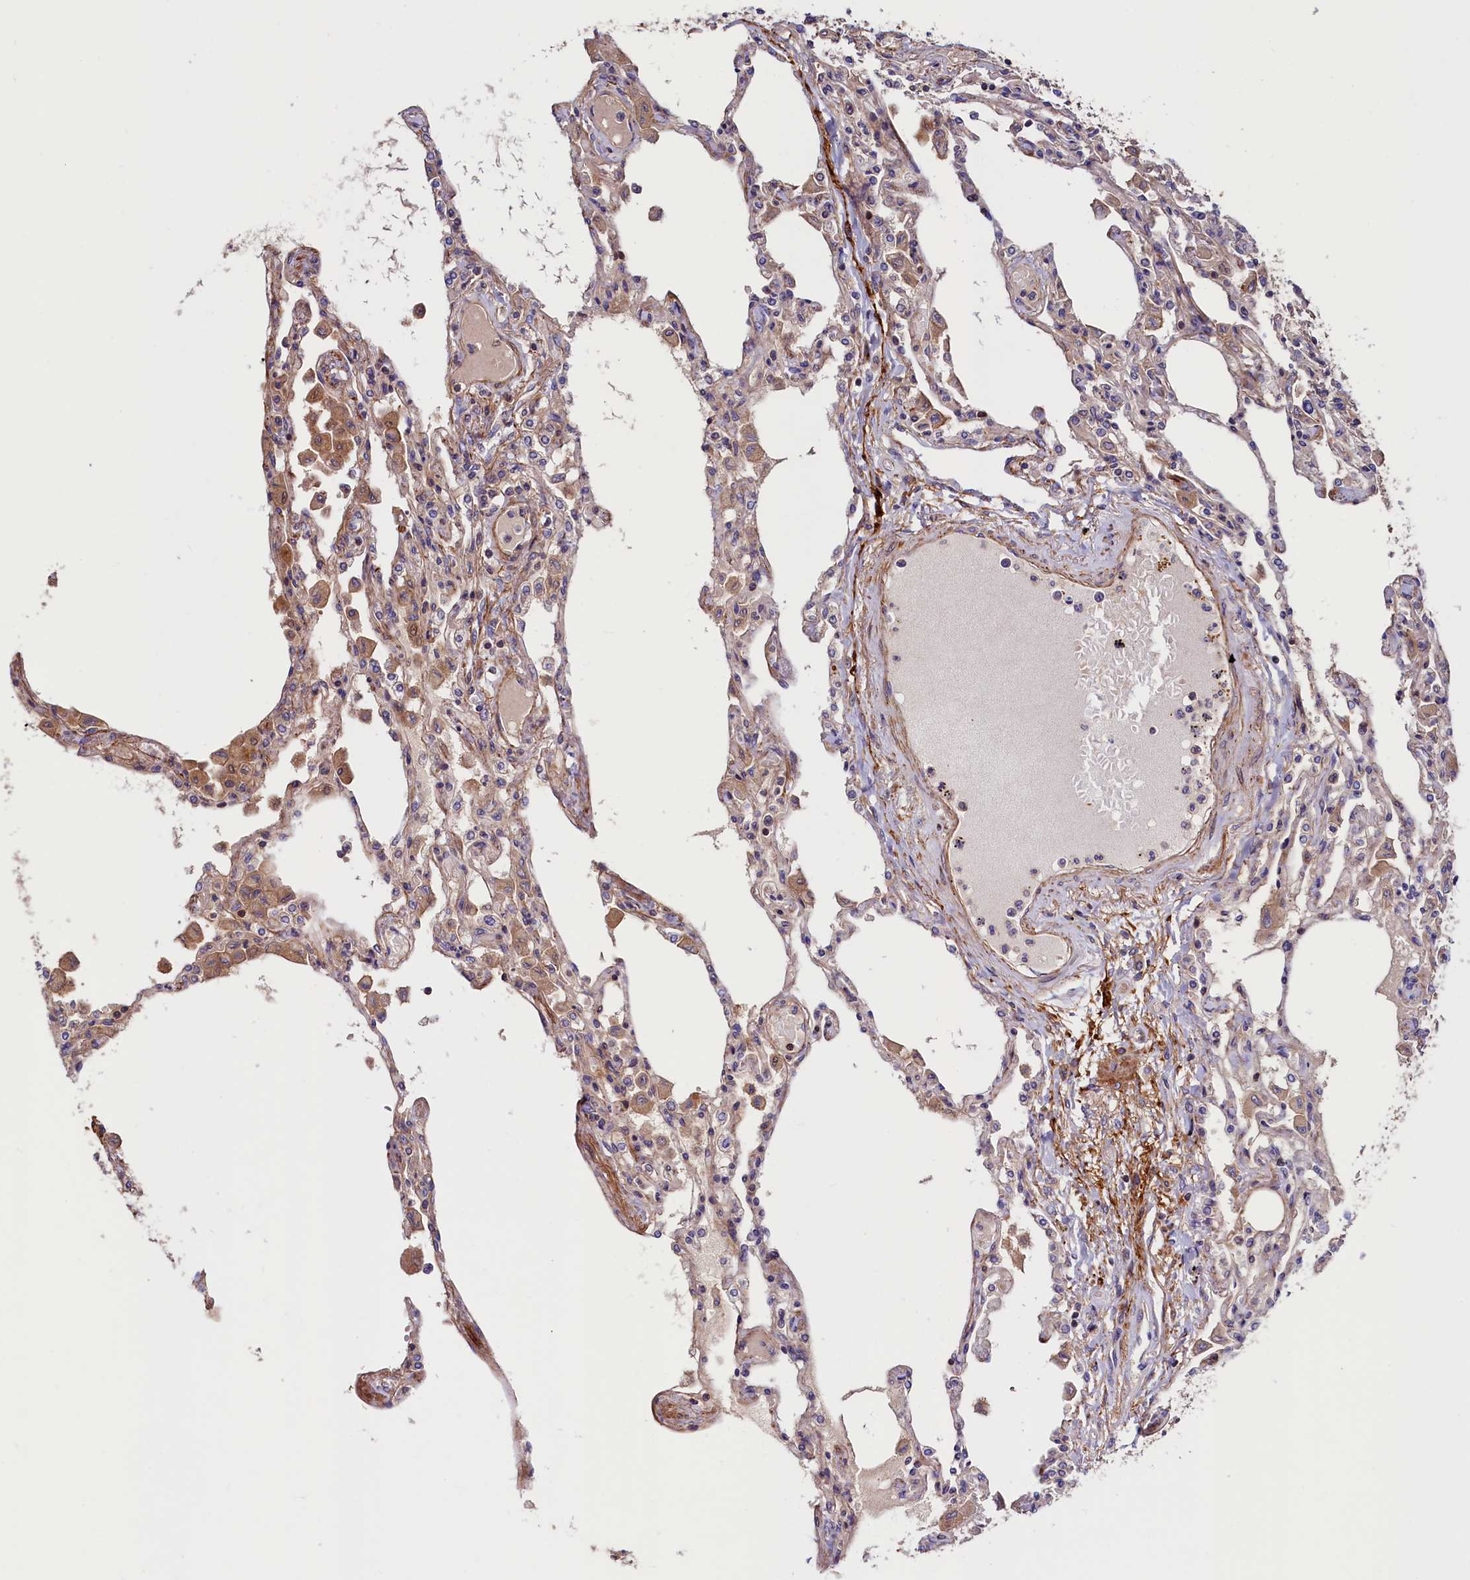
{"staining": {"intensity": "weak", "quantity": "25%-75%", "location": "cytoplasmic/membranous"}, "tissue": "lung", "cell_type": "Alveolar cells", "image_type": "normal", "snomed": [{"axis": "morphology", "description": "Normal tissue, NOS"}, {"axis": "topography", "description": "Bronchus"}, {"axis": "topography", "description": "Lung"}], "caption": "DAB immunohistochemical staining of benign human lung demonstrates weak cytoplasmic/membranous protein expression in approximately 25%-75% of alveolar cells. (DAB IHC, brown staining for protein, blue staining for nuclei).", "gene": "DUOXA1", "patient": {"sex": "female", "age": 49}}